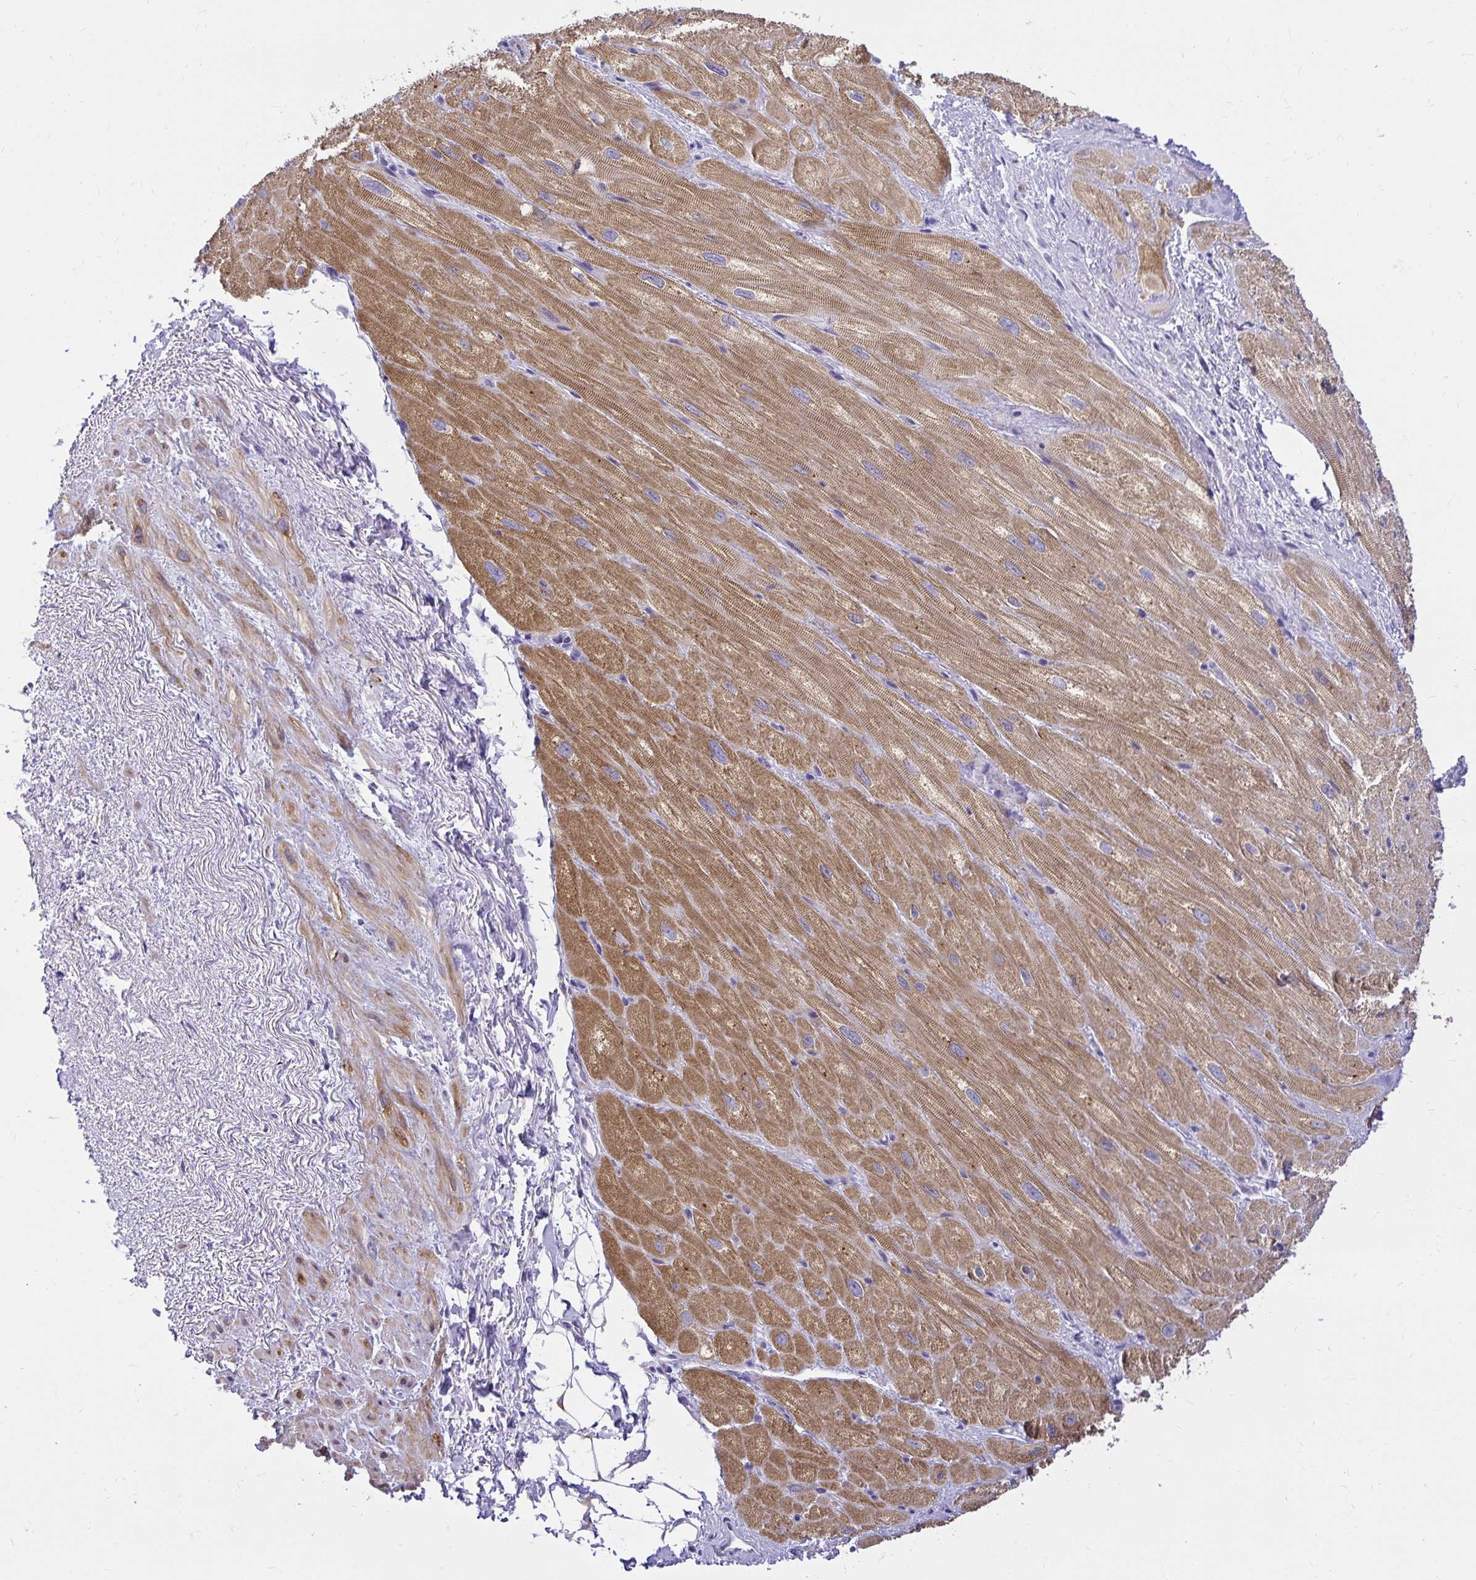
{"staining": {"intensity": "moderate", "quantity": ">75%", "location": "cytoplasmic/membranous"}, "tissue": "heart muscle", "cell_type": "Cardiomyocytes", "image_type": "normal", "snomed": [{"axis": "morphology", "description": "Normal tissue, NOS"}, {"axis": "topography", "description": "Heart"}], "caption": "Normal heart muscle was stained to show a protein in brown. There is medium levels of moderate cytoplasmic/membranous positivity in approximately >75% of cardiomyocytes. (DAB = brown stain, brightfield microscopy at high magnification).", "gene": "PKN3", "patient": {"sex": "male", "age": 62}}